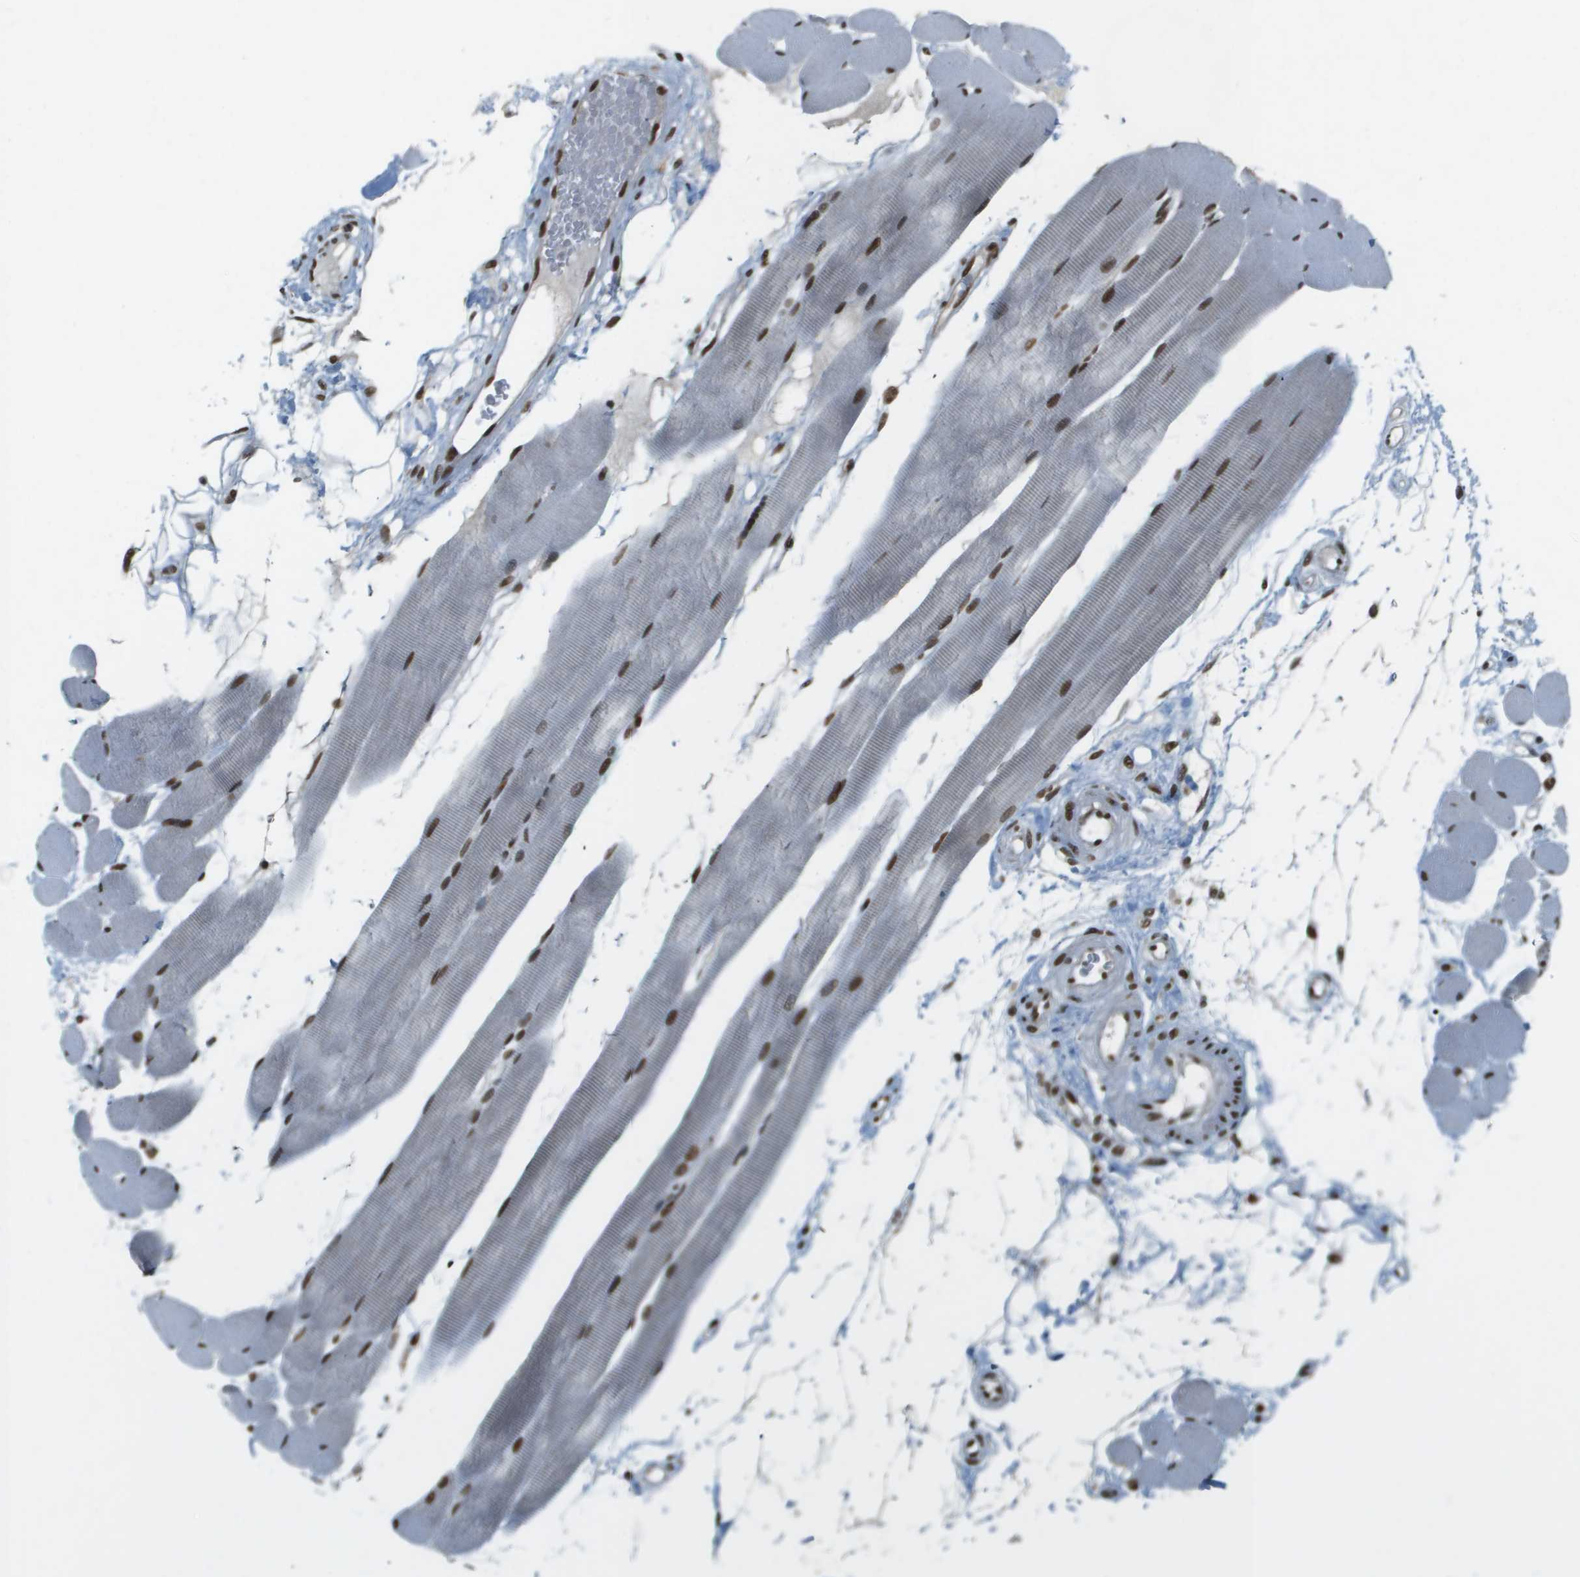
{"staining": {"intensity": "moderate", "quantity": ">75%", "location": "nuclear"}, "tissue": "skeletal muscle", "cell_type": "Myocytes", "image_type": "normal", "snomed": [{"axis": "morphology", "description": "Normal tissue, NOS"}, {"axis": "topography", "description": "Skeletal muscle"}, {"axis": "topography", "description": "Peripheral nerve tissue"}], "caption": "A high-resolution micrograph shows immunohistochemistry (IHC) staining of normal skeletal muscle, which shows moderate nuclear staining in about >75% of myocytes. (DAB (3,3'-diaminobenzidine) IHC, brown staining for protein, blue staining for nuclei).", "gene": "IRF7", "patient": {"sex": "female", "age": 84}}